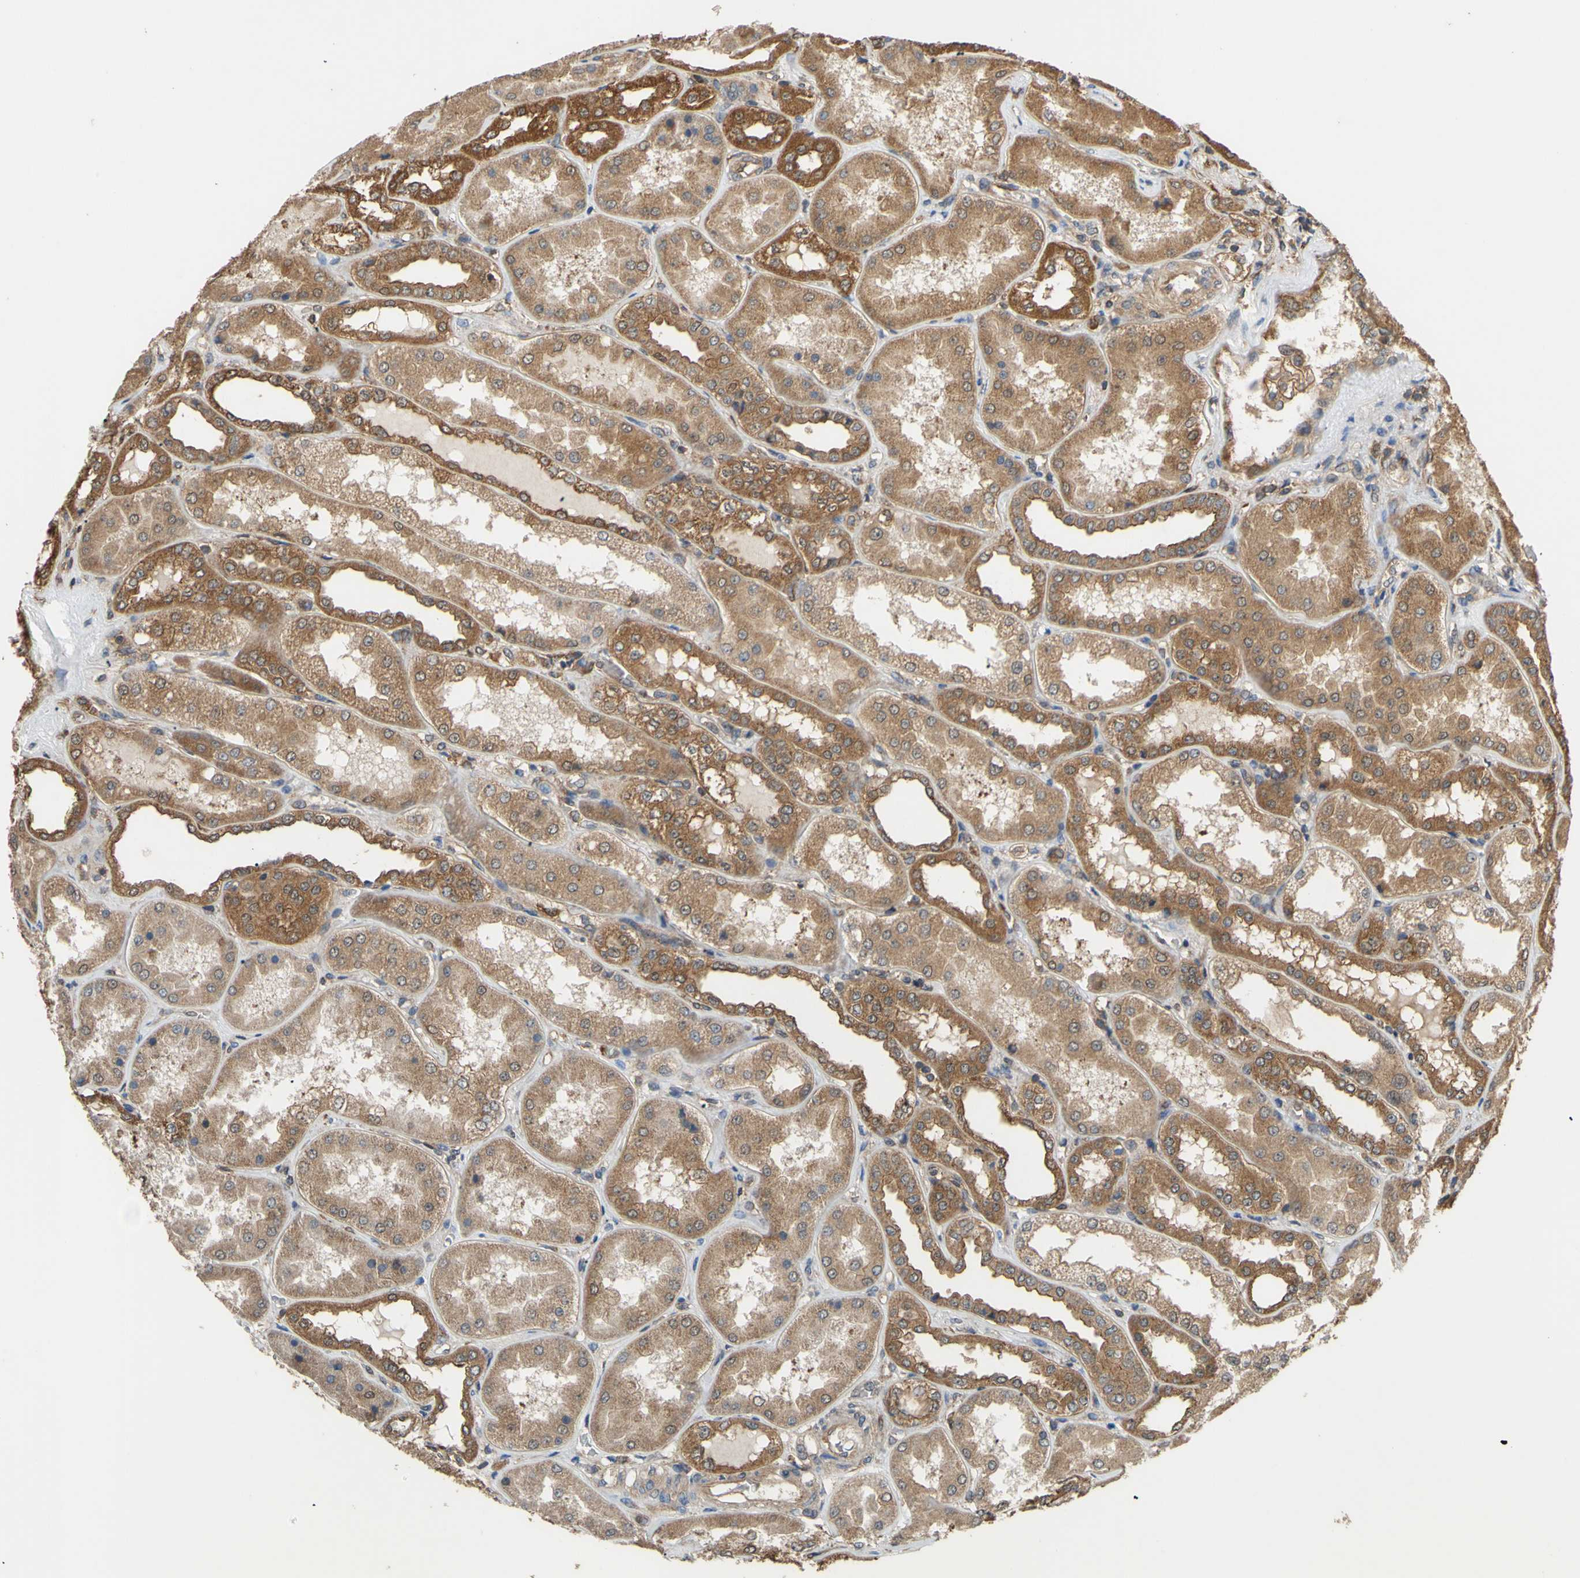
{"staining": {"intensity": "strong", "quantity": ">75%", "location": "cytoplasmic/membranous"}, "tissue": "kidney", "cell_type": "Cells in glomeruli", "image_type": "normal", "snomed": [{"axis": "morphology", "description": "Normal tissue, NOS"}, {"axis": "topography", "description": "Kidney"}], "caption": "Immunohistochemical staining of normal kidney exhibits high levels of strong cytoplasmic/membranous expression in about >75% of cells in glomeruli. (DAB IHC with brightfield microscopy, high magnification).", "gene": "CTTN", "patient": {"sex": "female", "age": 56}}